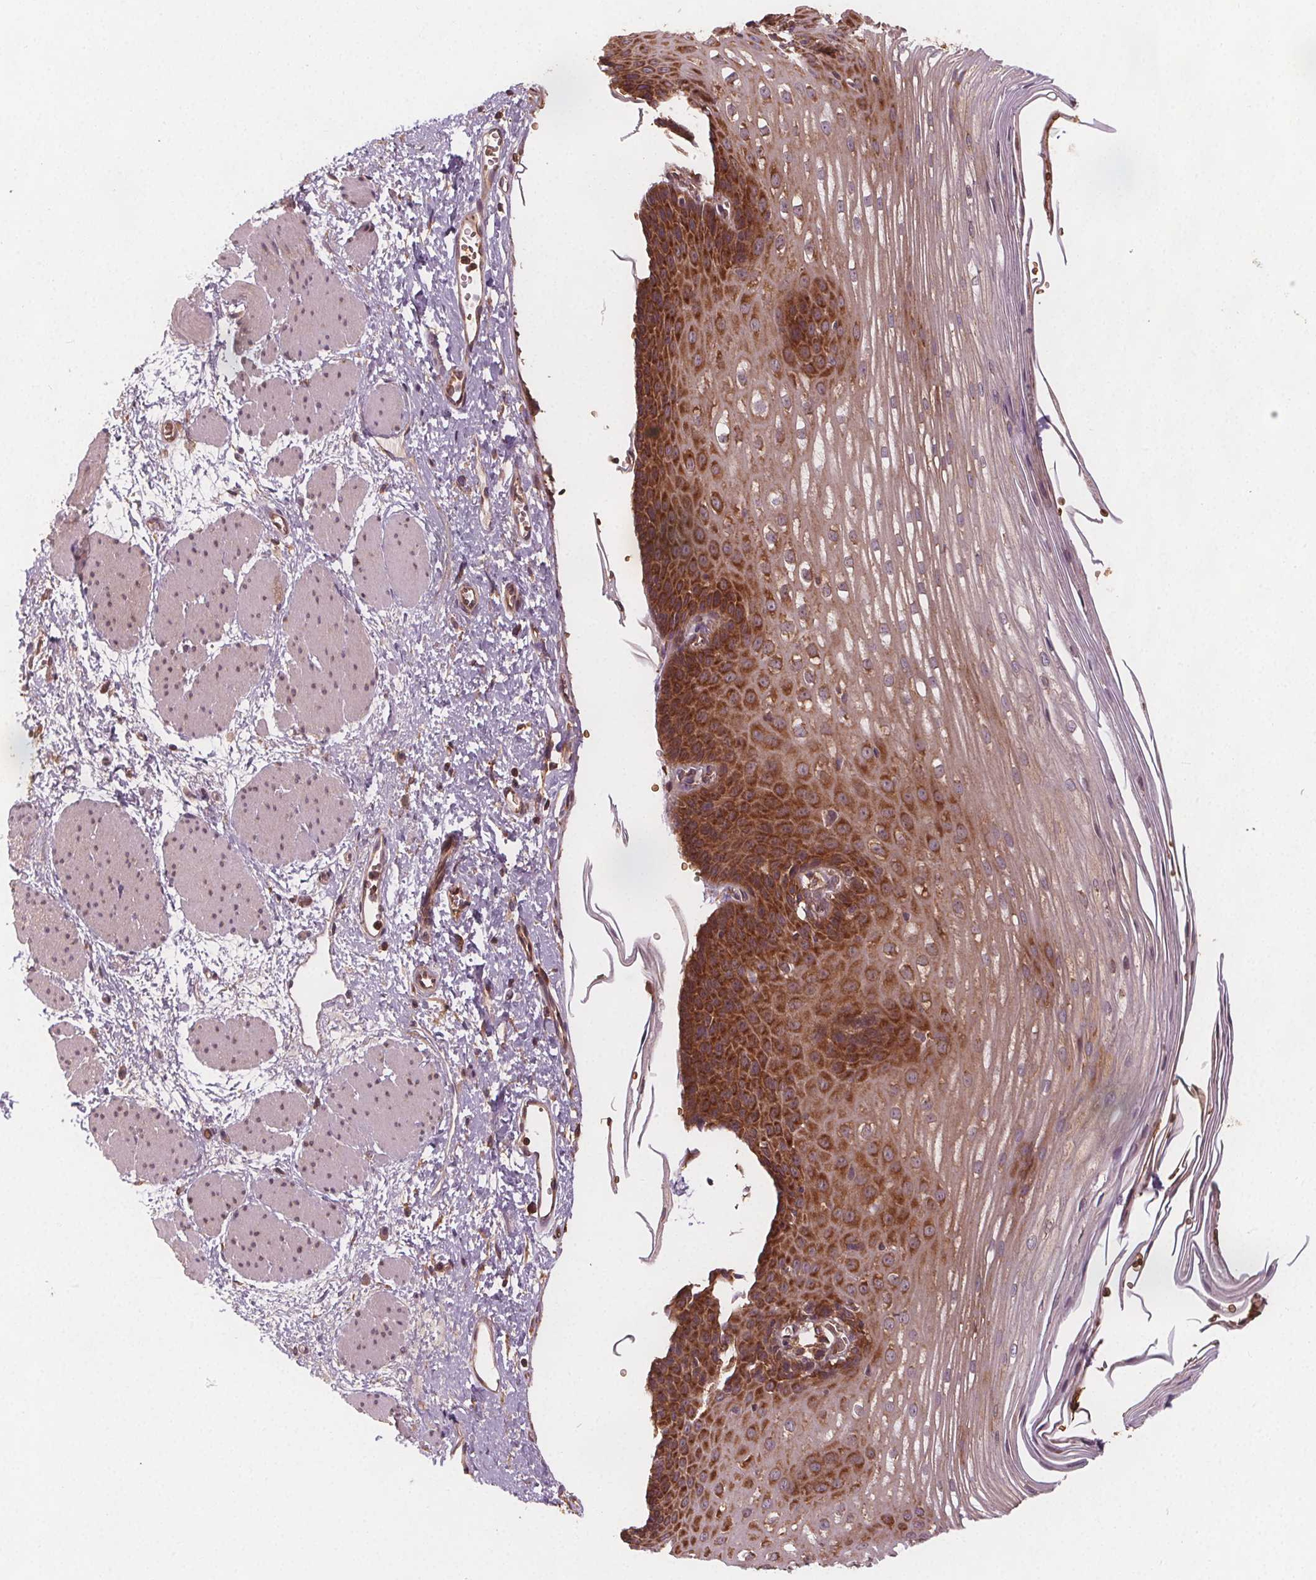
{"staining": {"intensity": "strong", "quantity": "25%-75%", "location": "cytoplasmic/membranous"}, "tissue": "esophagus", "cell_type": "Squamous epithelial cells", "image_type": "normal", "snomed": [{"axis": "morphology", "description": "Normal tissue, NOS"}, {"axis": "topography", "description": "Esophagus"}], "caption": "A photomicrograph of esophagus stained for a protein demonstrates strong cytoplasmic/membranous brown staining in squamous epithelial cells. The staining was performed using DAB, with brown indicating positive protein expression. Nuclei are stained blue with hematoxylin.", "gene": "EIF3D", "patient": {"sex": "male", "age": 62}}